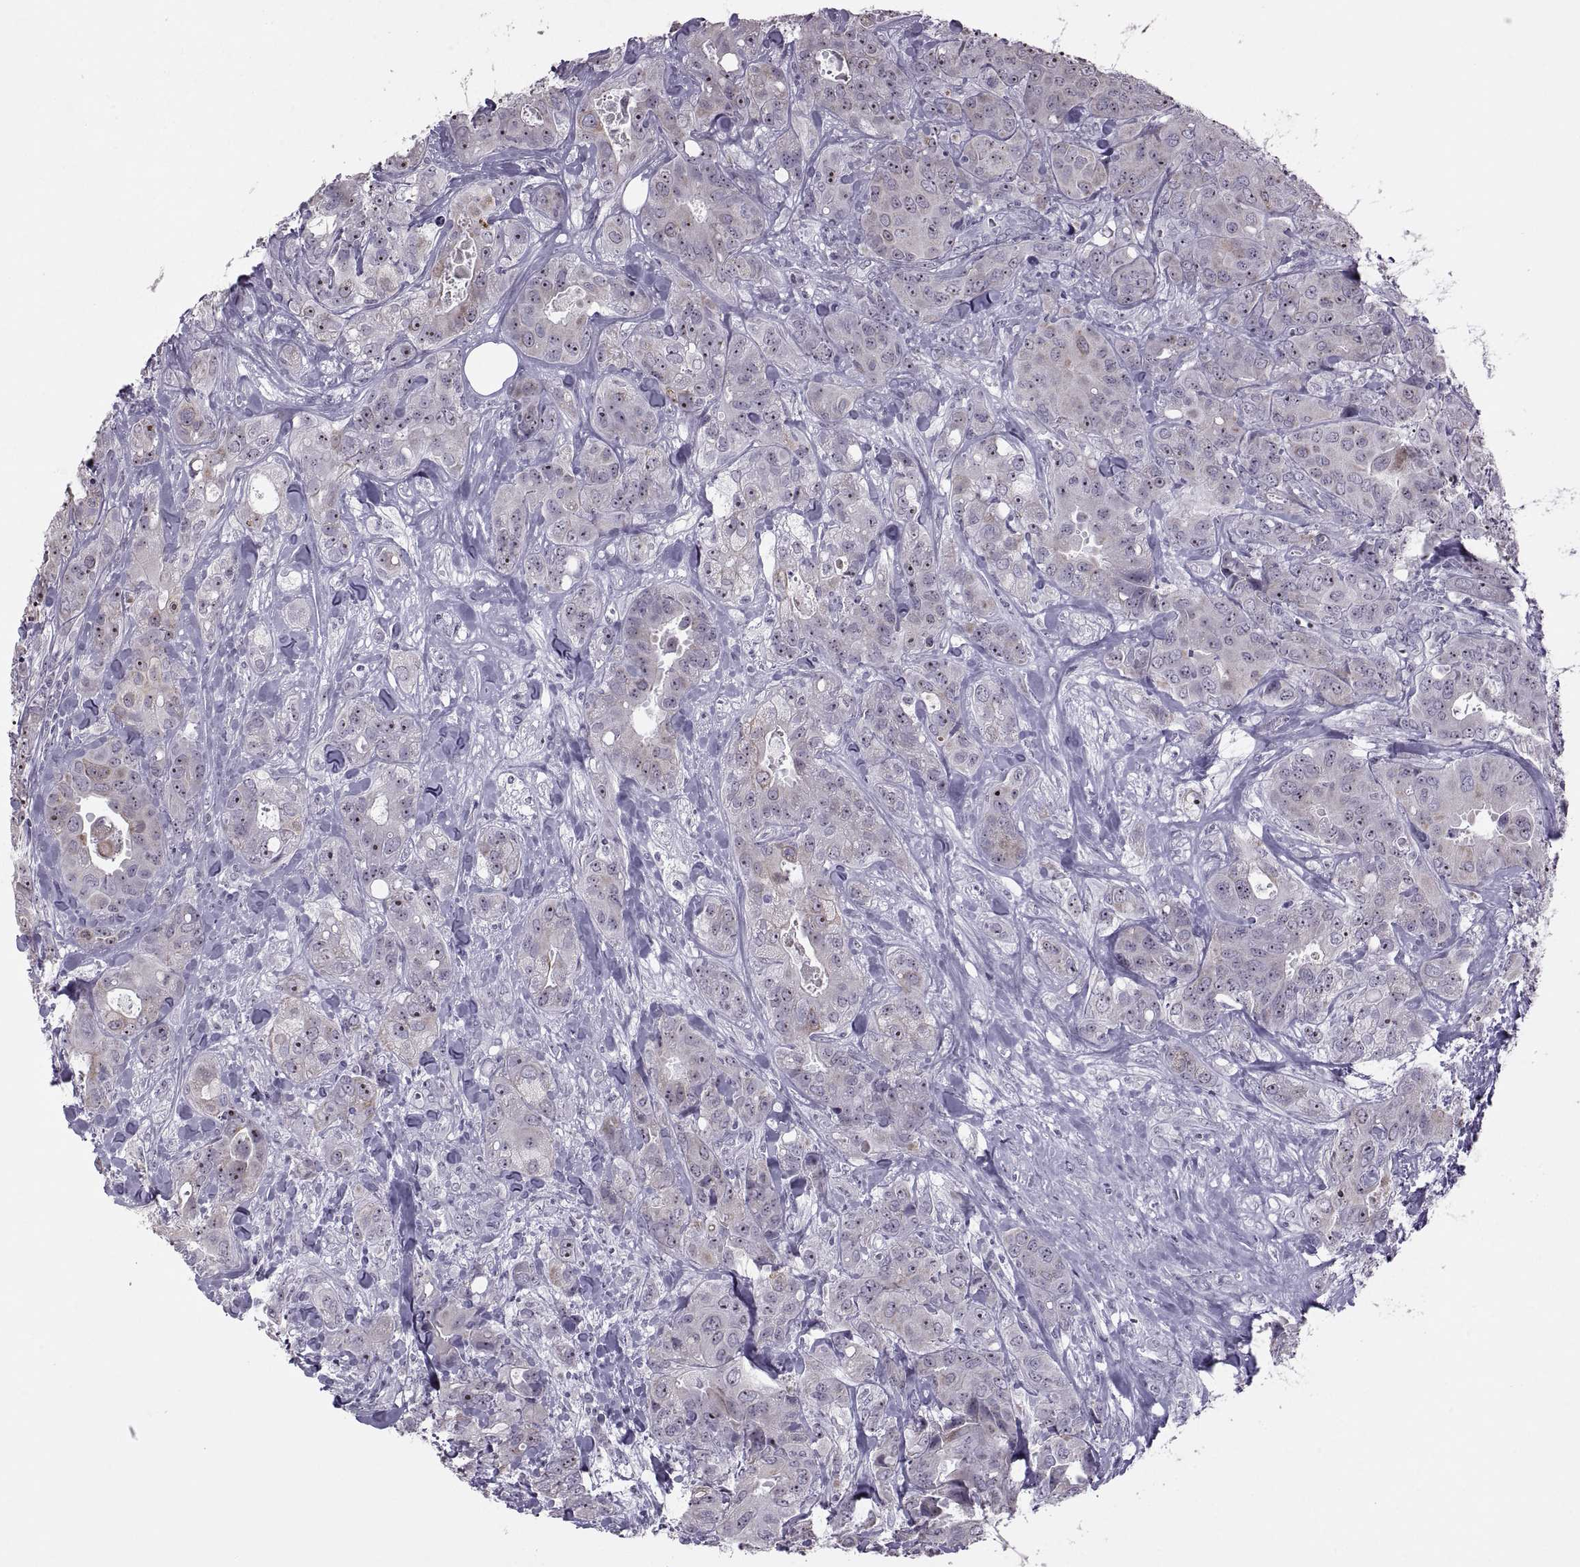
{"staining": {"intensity": "strong", "quantity": "<25%", "location": "nuclear"}, "tissue": "breast cancer", "cell_type": "Tumor cells", "image_type": "cancer", "snomed": [{"axis": "morphology", "description": "Duct carcinoma"}, {"axis": "topography", "description": "Breast"}], "caption": "High-magnification brightfield microscopy of breast cancer stained with DAB (brown) and counterstained with hematoxylin (blue). tumor cells exhibit strong nuclear positivity is appreciated in about<25% of cells.", "gene": "ASIC2", "patient": {"sex": "female", "age": 43}}